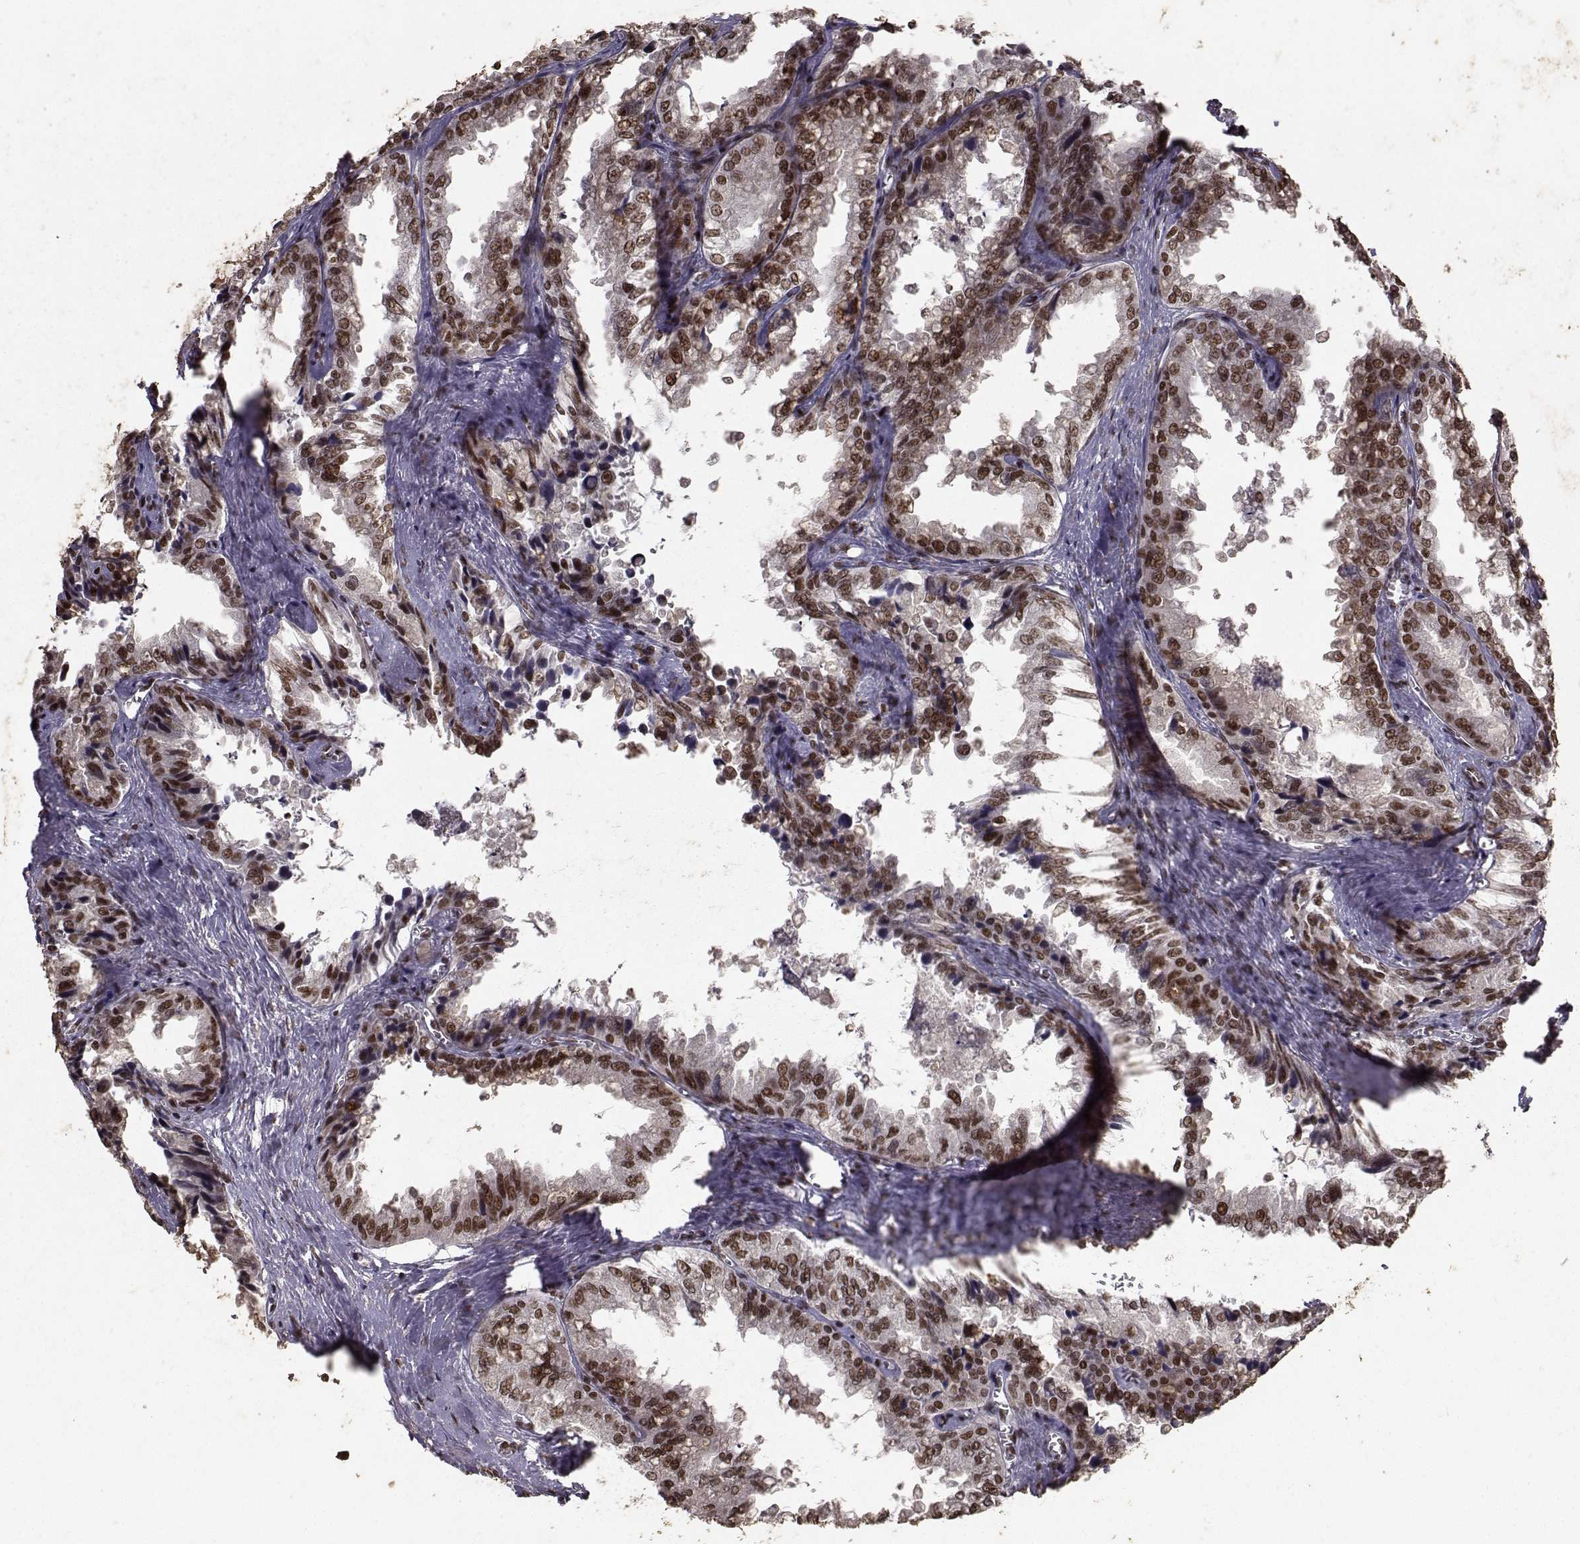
{"staining": {"intensity": "strong", "quantity": ">75%", "location": "nuclear"}, "tissue": "seminal vesicle", "cell_type": "Glandular cells", "image_type": "normal", "snomed": [{"axis": "morphology", "description": "Normal tissue, NOS"}, {"axis": "topography", "description": "Seminal veicle"}], "caption": "Immunohistochemistry (IHC) micrograph of unremarkable seminal vesicle: human seminal vesicle stained using IHC demonstrates high levels of strong protein expression localized specifically in the nuclear of glandular cells, appearing as a nuclear brown color.", "gene": "SF1", "patient": {"sex": "male", "age": 67}}